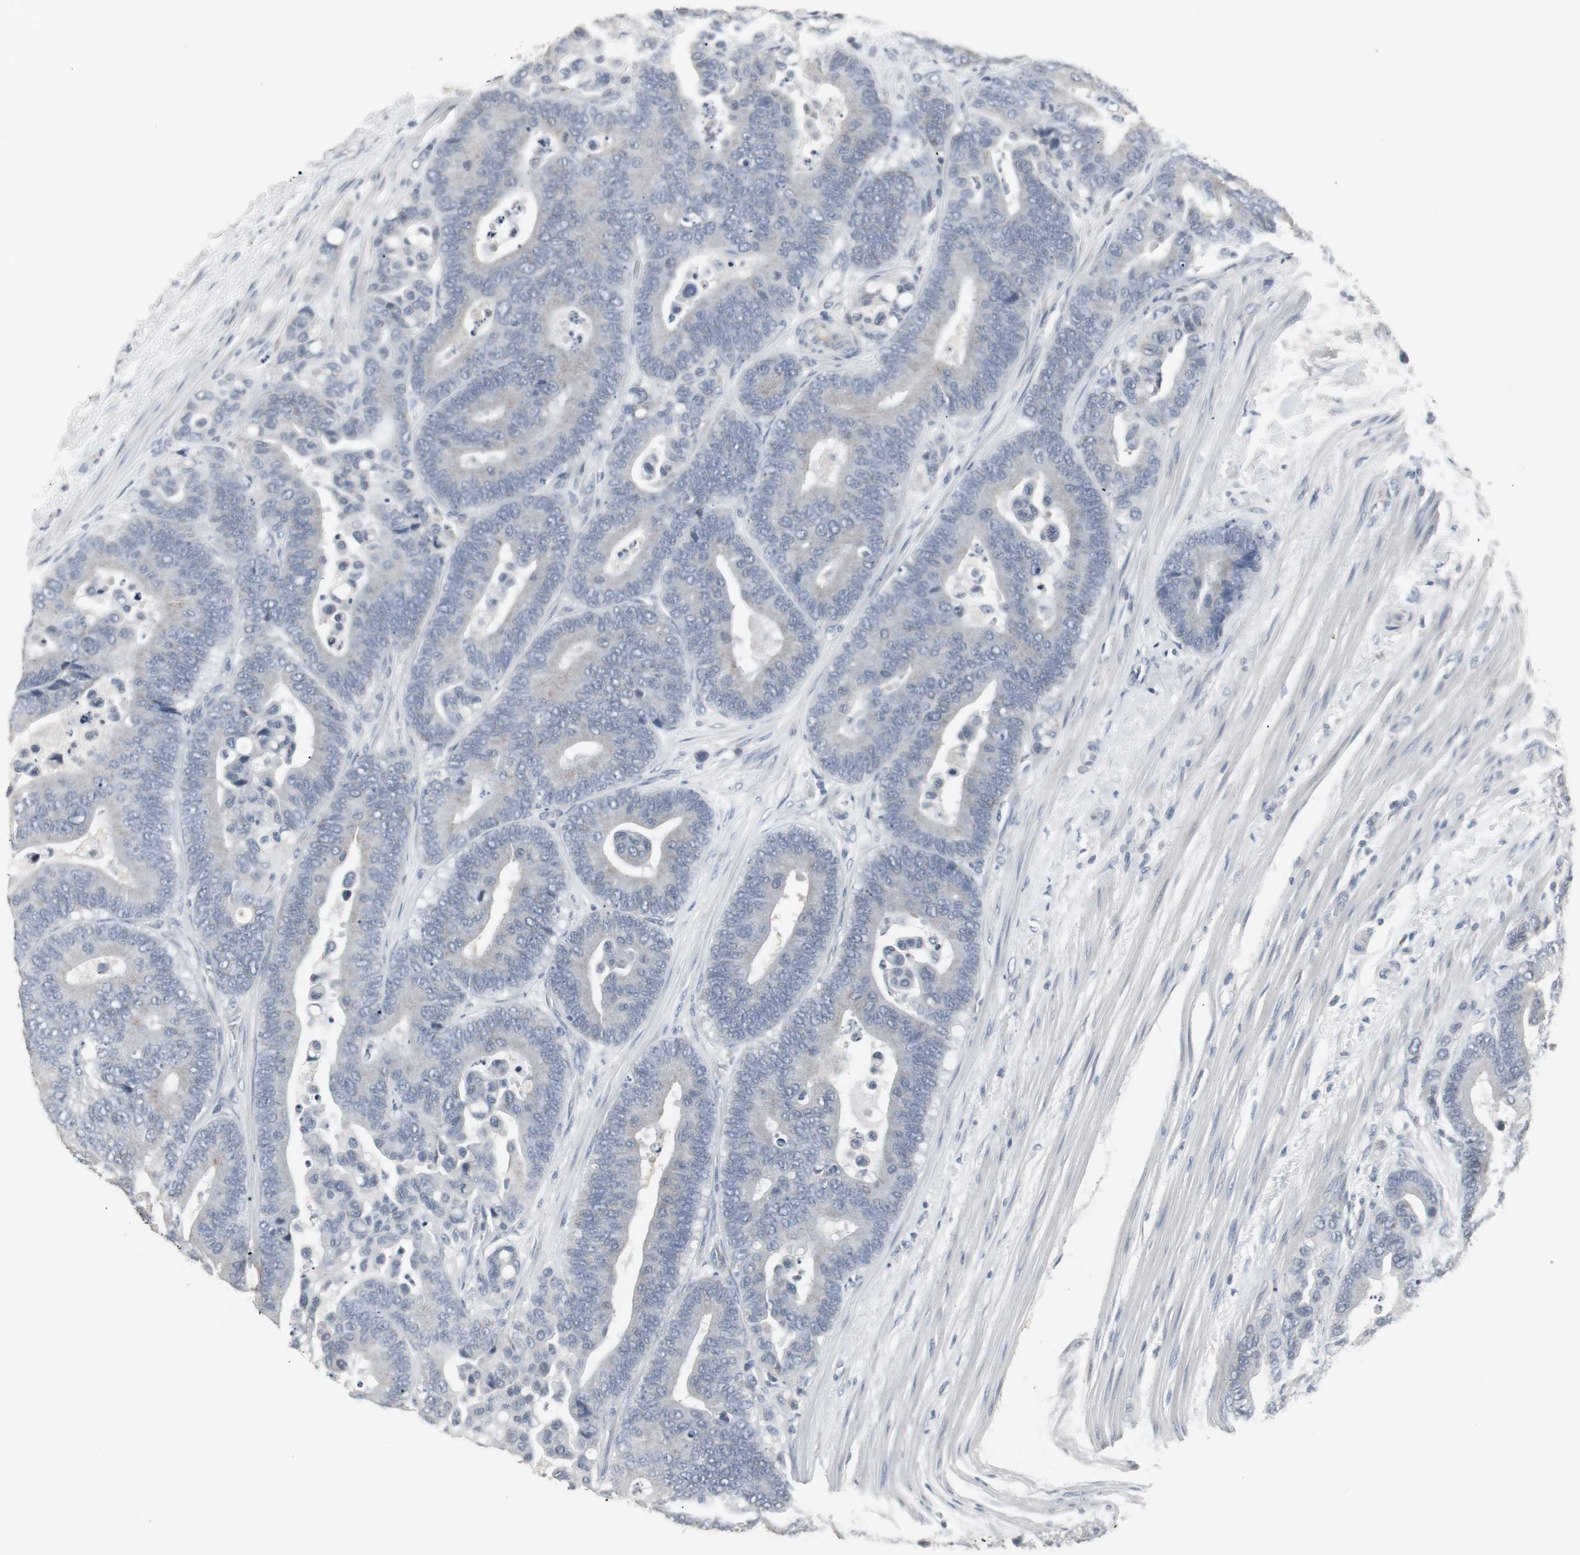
{"staining": {"intensity": "weak", "quantity": "25%-75%", "location": "cytoplasmic/membranous"}, "tissue": "colorectal cancer", "cell_type": "Tumor cells", "image_type": "cancer", "snomed": [{"axis": "morphology", "description": "Normal tissue, NOS"}, {"axis": "morphology", "description": "Adenocarcinoma, NOS"}, {"axis": "topography", "description": "Colon"}], "caption": "Colorectal cancer tissue demonstrates weak cytoplasmic/membranous staining in about 25%-75% of tumor cells, visualized by immunohistochemistry.", "gene": "ACAA1", "patient": {"sex": "male", "age": 82}}